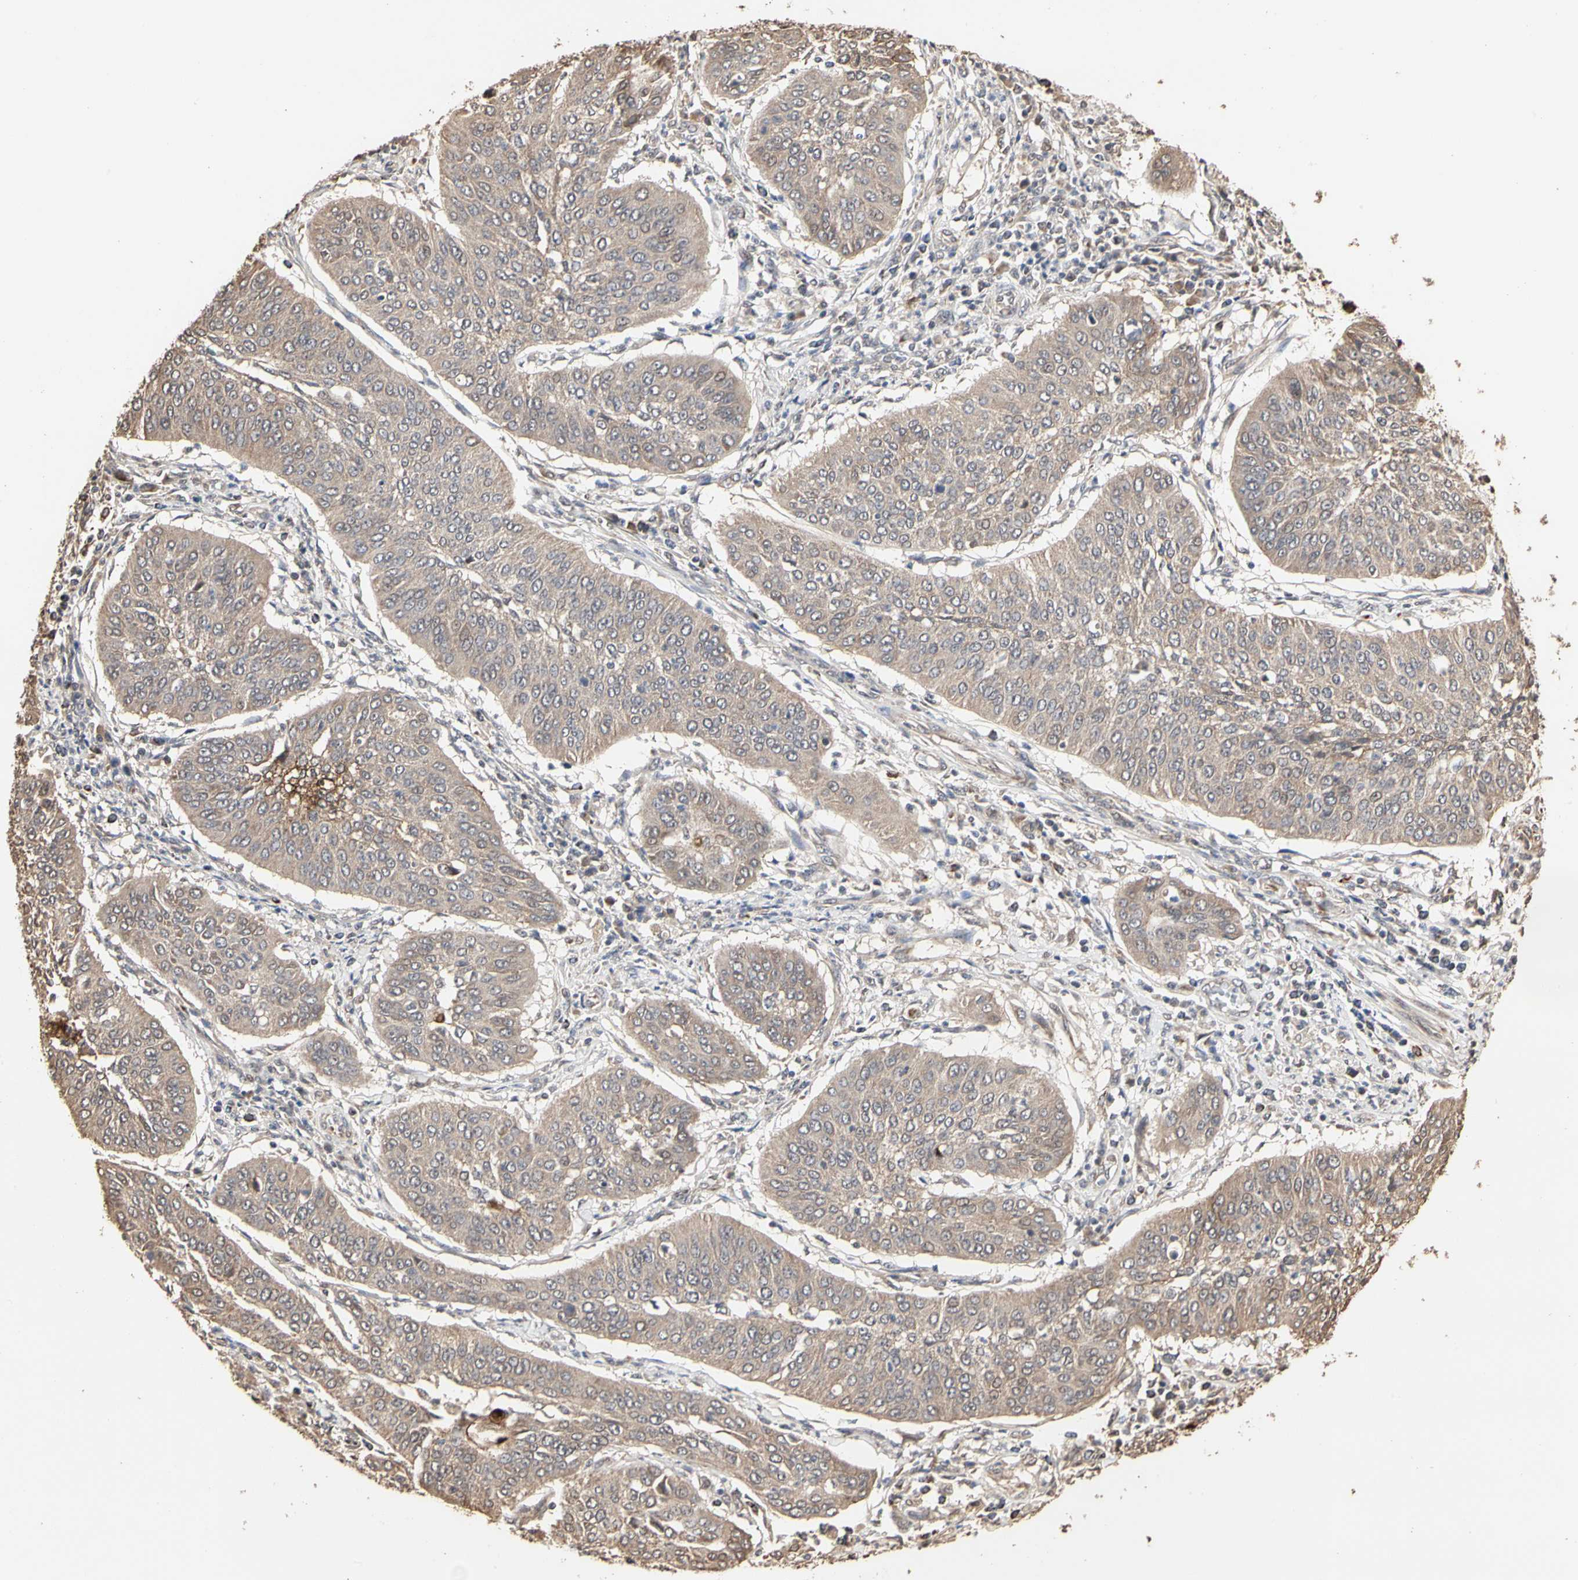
{"staining": {"intensity": "weak", "quantity": ">75%", "location": "cytoplasmic/membranous"}, "tissue": "cervical cancer", "cell_type": "Tumor cells", "image_type": "cancer", "snomed": [{"axis": "morphology", "description": "Normal tissue, NOS"}, {"axis": "morphology", "description": "Squamous cell carcinoma, NOS"}, {"axis": "topography", "description": "Cervix"}], "caption": "Protein staining of squamous cell carcinoma (cervical) tissue exhibits weak cytoplasmic/membranous positivity in about >75% of tumor cells. (IHC, brightfield microscopy, high magnification).", "gene": "TAOK1", "patient": {"sex": "female", "age": 39}}